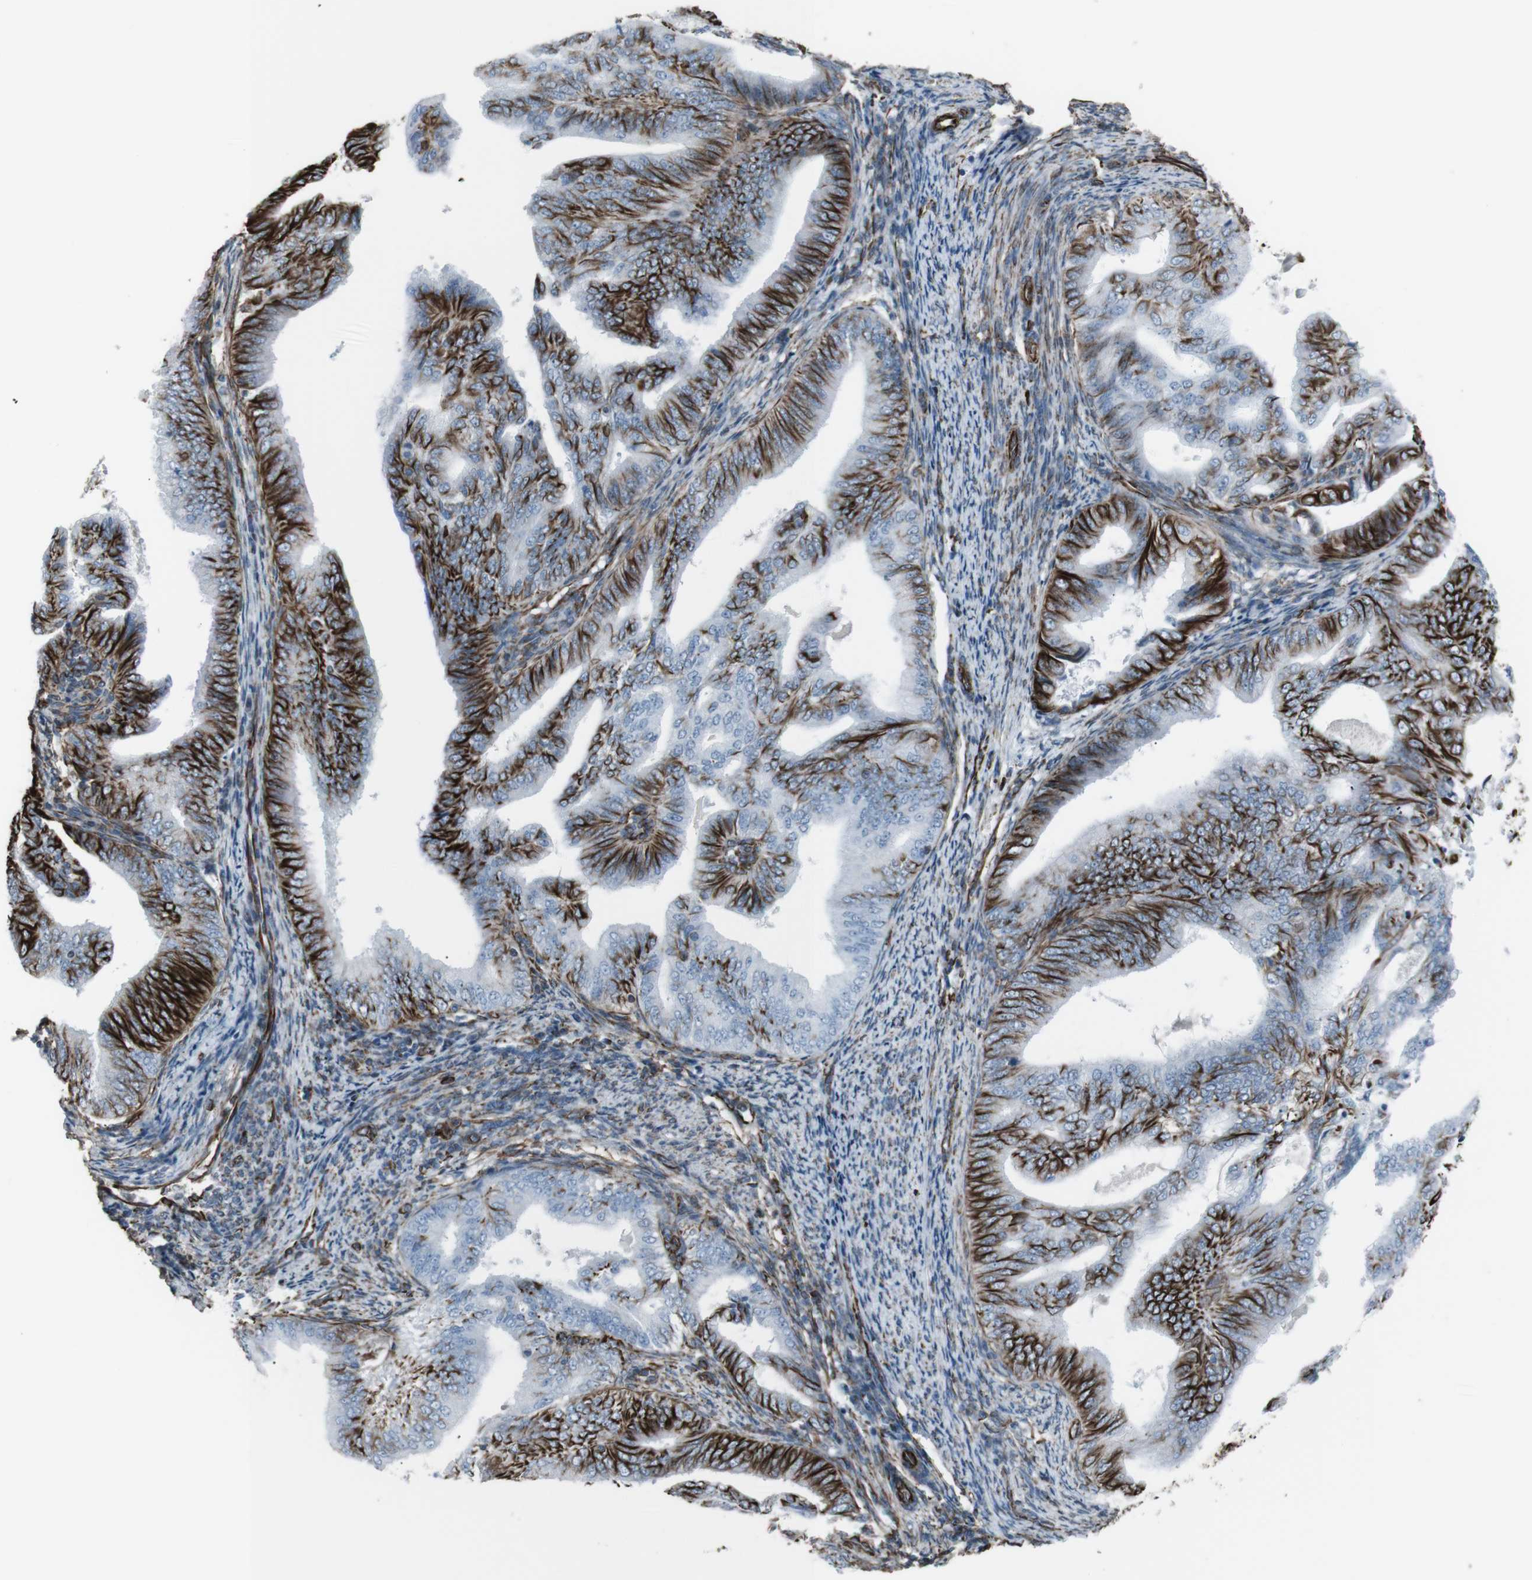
{"staining": {"intensity": "strong", "quantity": ">75%", "location": "cytoplasmic/membranous"}, "tissue": "endometrial cancer", "cell_type": "Tumor cells", "image_type": "cancer", "snomed": [{"axis": "morphology", "description": "Adenocarcinoma, NOS"}, {"axis": "topography", "description": "Endometrium"}], "caption": "Endometrial cancer (adenocarcinoma) stained for a protein (brown) displays strong cytoplasmic/membranous positive expression in approximately >75% of tumor cells.", "gene": "ZDHHC6", "patient": {"sex": "female", "age": 58}}